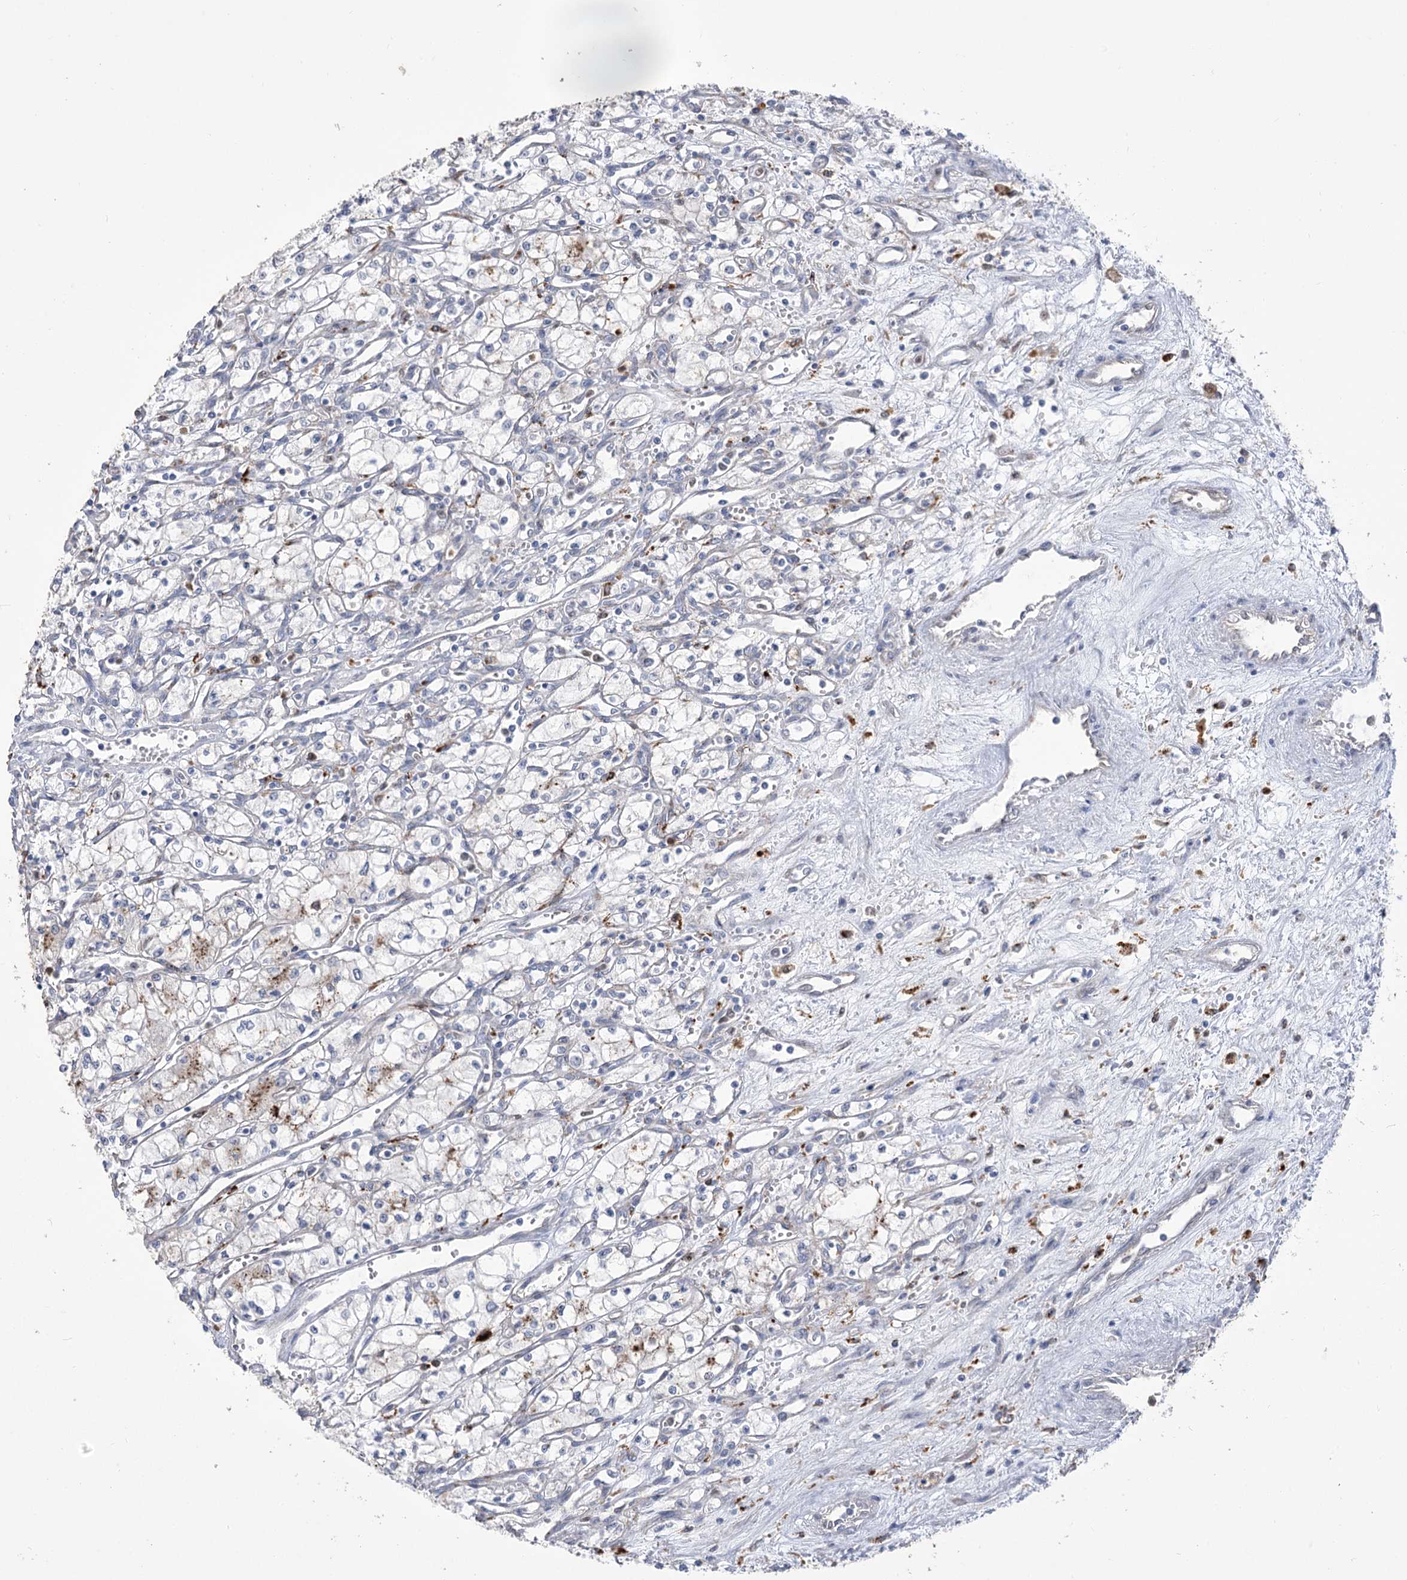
{"staining": {"intensity": "negative", "quantity": "none", "location": "none"}, "tissue": "renal cancer", "cell_type": "Tumor cells", "image_type": "cancer", "snomed": [{"axis": "morphology", "description": "Adenocarcinoma, NOS"}, {"axis": "topography", "description": "Kidney"}], "caption": "This is an immunohistochemistry histopathology image of human renal cancer (adenocarcinoma). There is no expression in tumor cells.", "gene": "SIAE", "patient": {"sex": "male", "age": 59}}